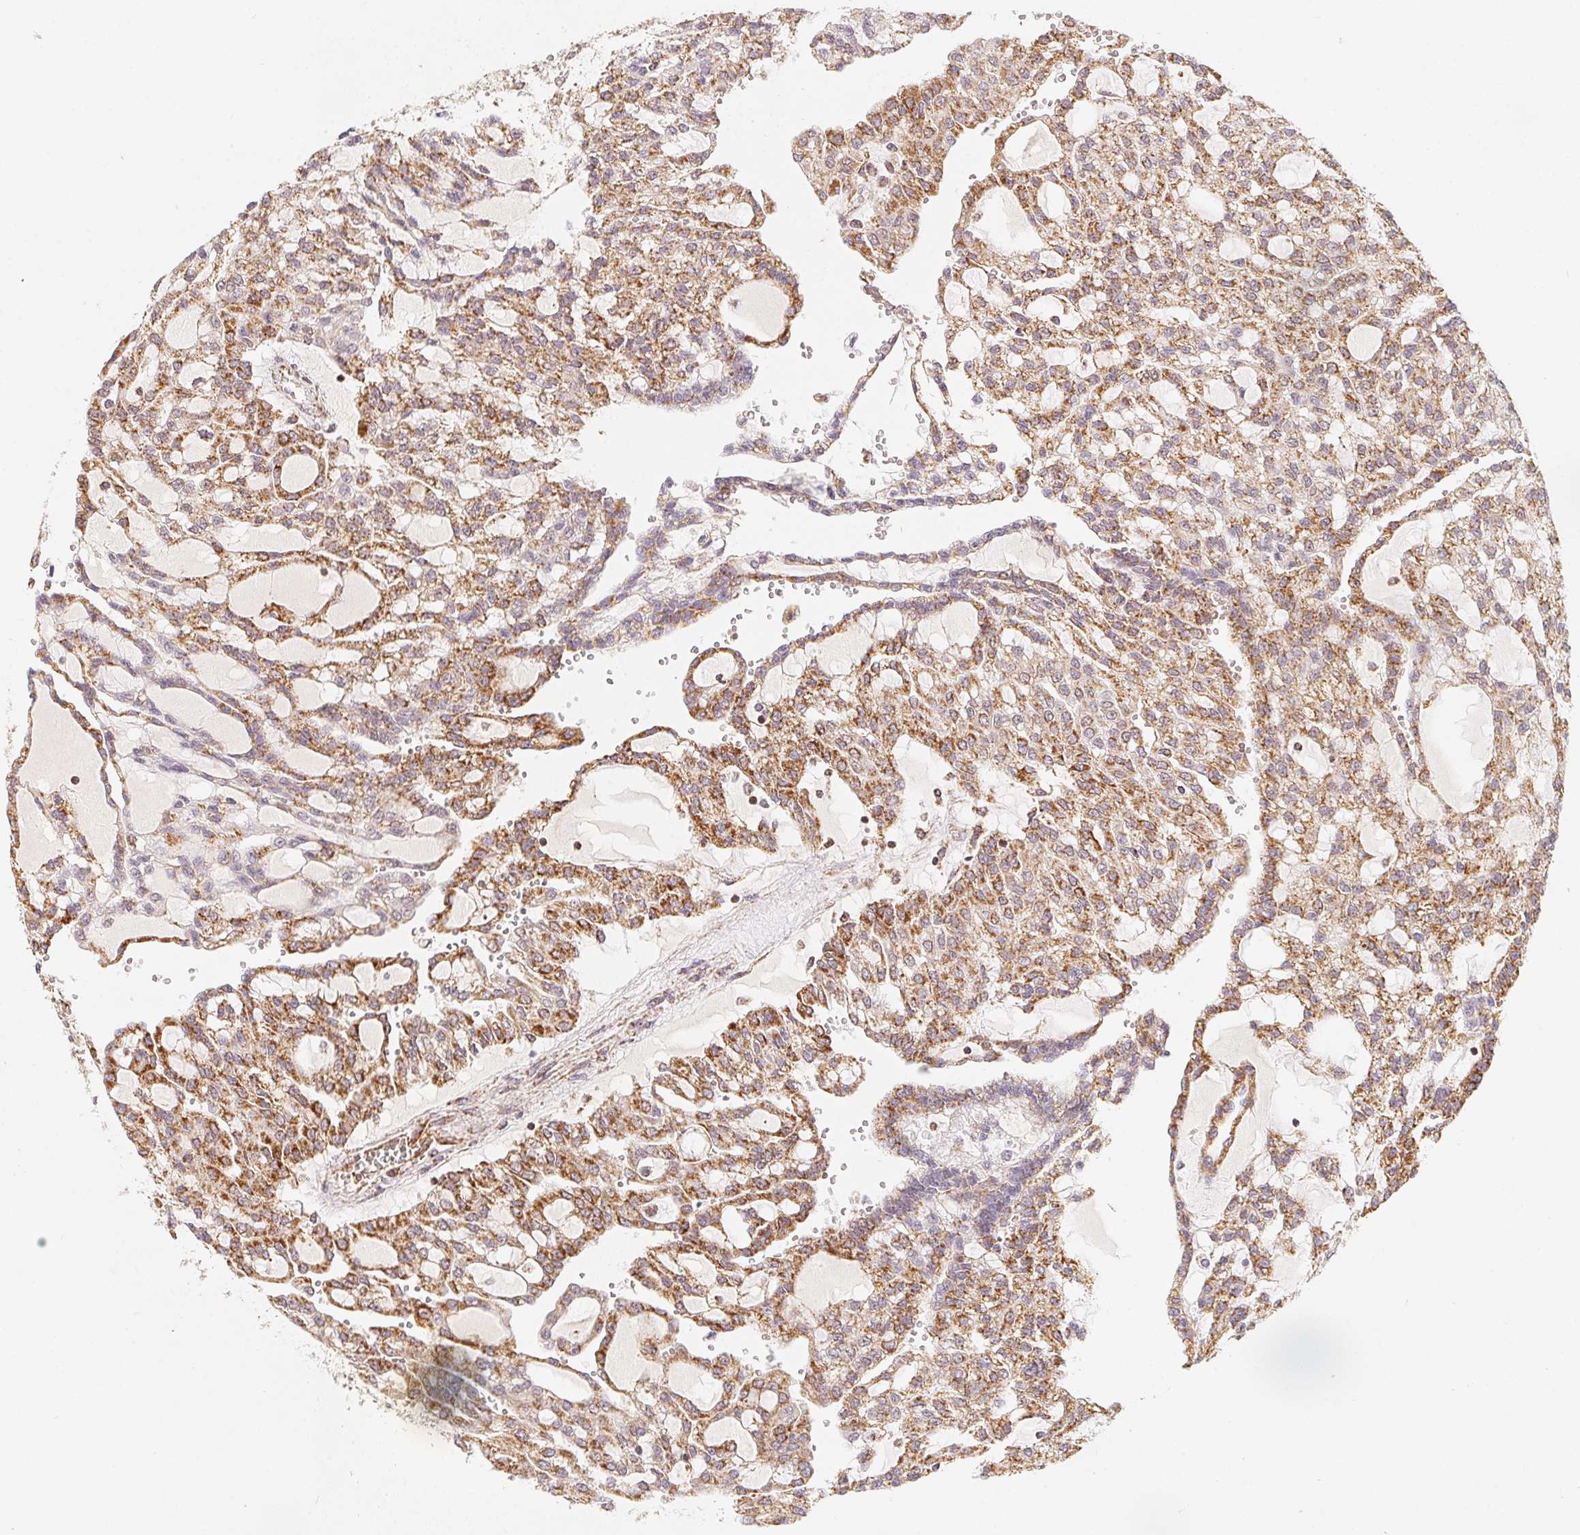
{"staining": {"intensity": "moderate", "quantity": ">75%", "location": "cytoplasmic/membranous"}, "tissue": "renal cancer", "cell_type": "Tumor cells", "image_type": "cancer", "snomed": [{"axis": "morphology", "description": "Adenocarcinoma, NOS"}, {"axis": "topography", "description": "Kidney"}], "caption": "Approximately >75% of tumor cells in renal cancer (adenocarcinoma) show moderate cytoplasmic/membranous protein staining as visualized by brown immunohistochemical staining.", "gene": "NDUFS6", "patient": {"sex": "male", "age": 63}}